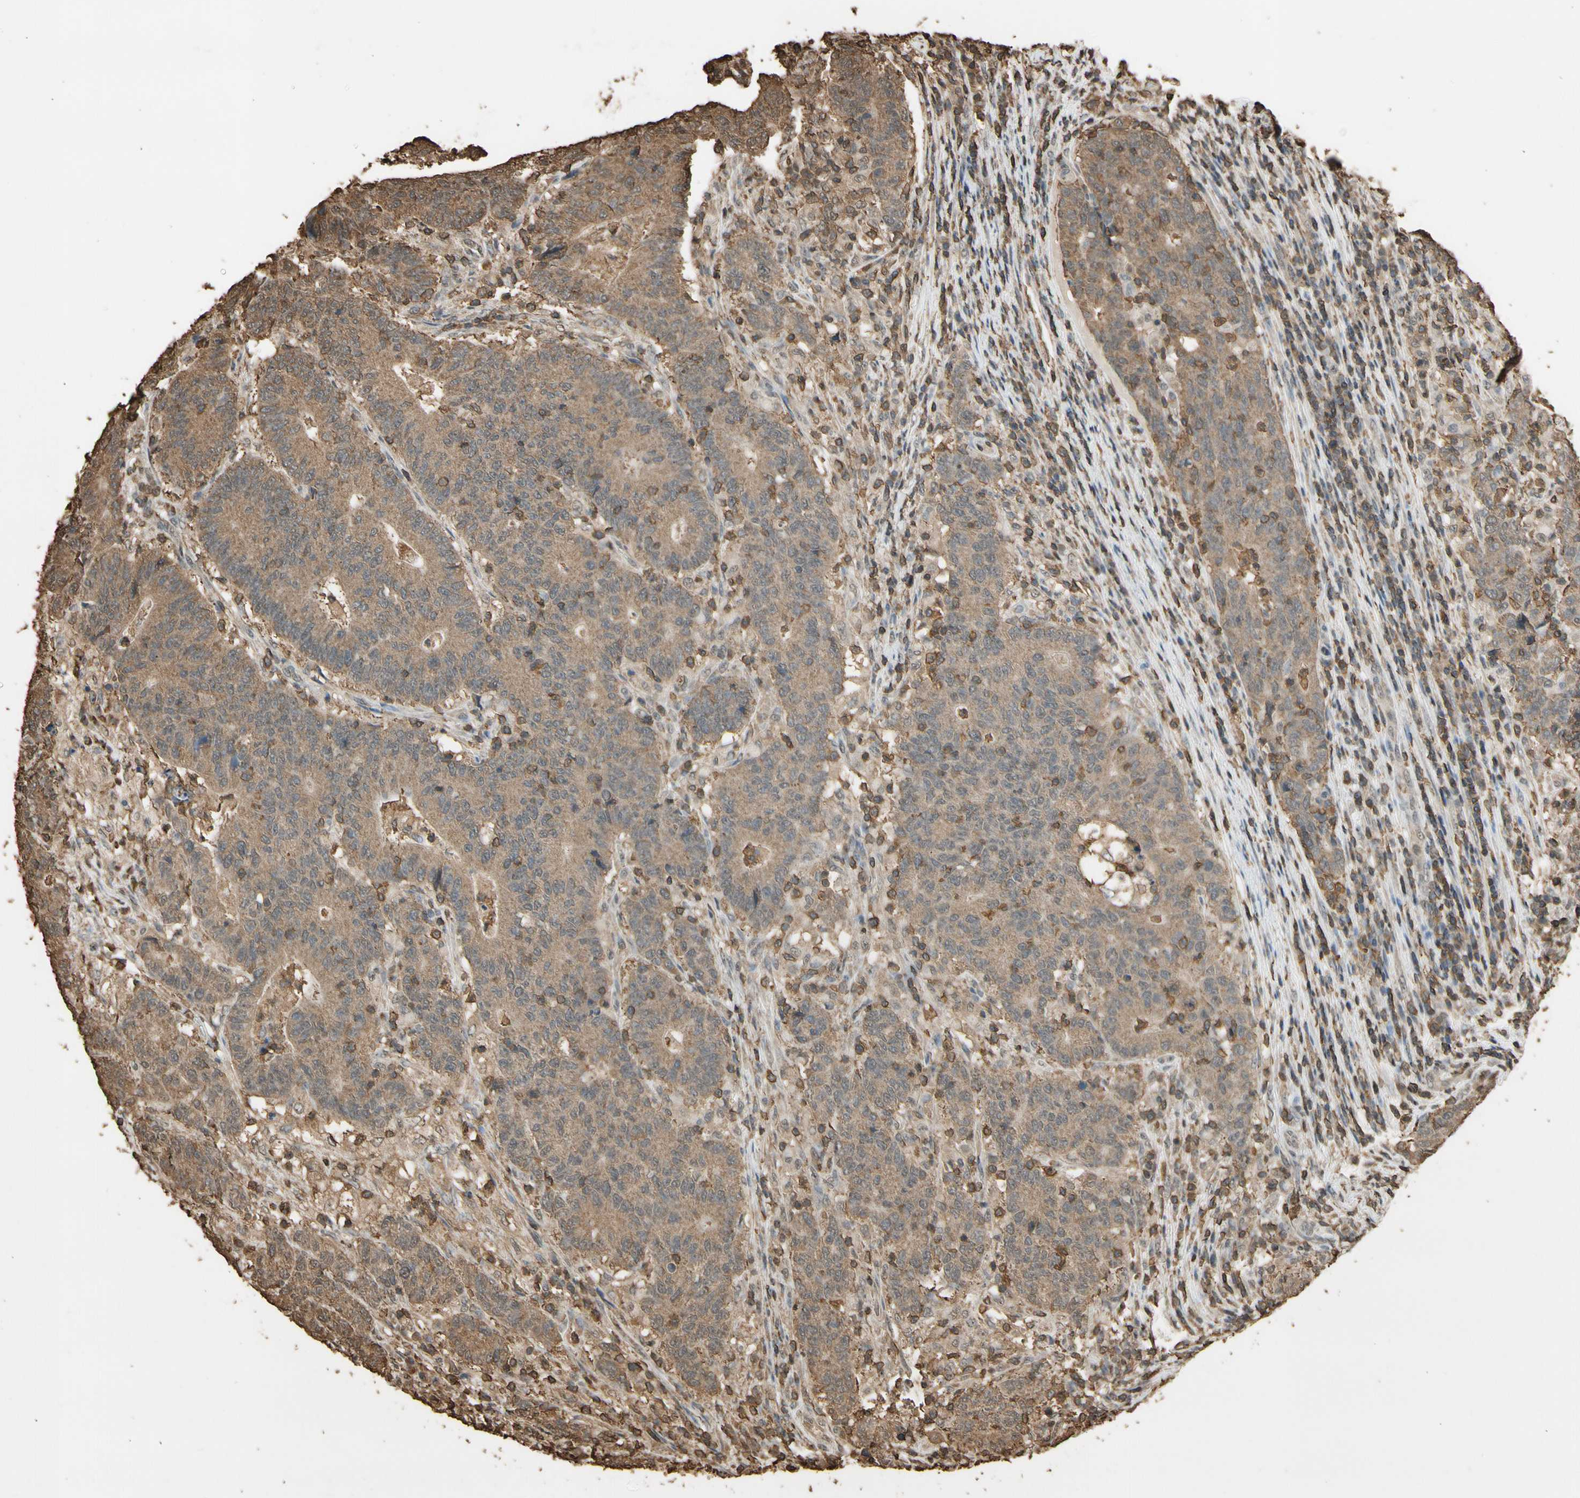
{"staining": {"intensity": "moderate", "quantity": ">75%", "location": "cytoplasmic/membranous"}, "tissue": "colorectal cancer", "cell_type": "Tumor cells", "image_type": "cancer", "snomed": [{"axis": "morphology", "description": "Normal tissue, NOS"}, {"axis": "morphology", "description": "Adenocarcinoma, NOS"}, {"axis": "topography", "description": "Colon"}], "caption": "Protein expression analysis of human colorectal adenocarcinoma reveals moderate cytoplasmic/membranous positivity in about >75% of tumor cells.", "gene": "TNFSF13B", "patient": {"sex": "female", "age": 75}}